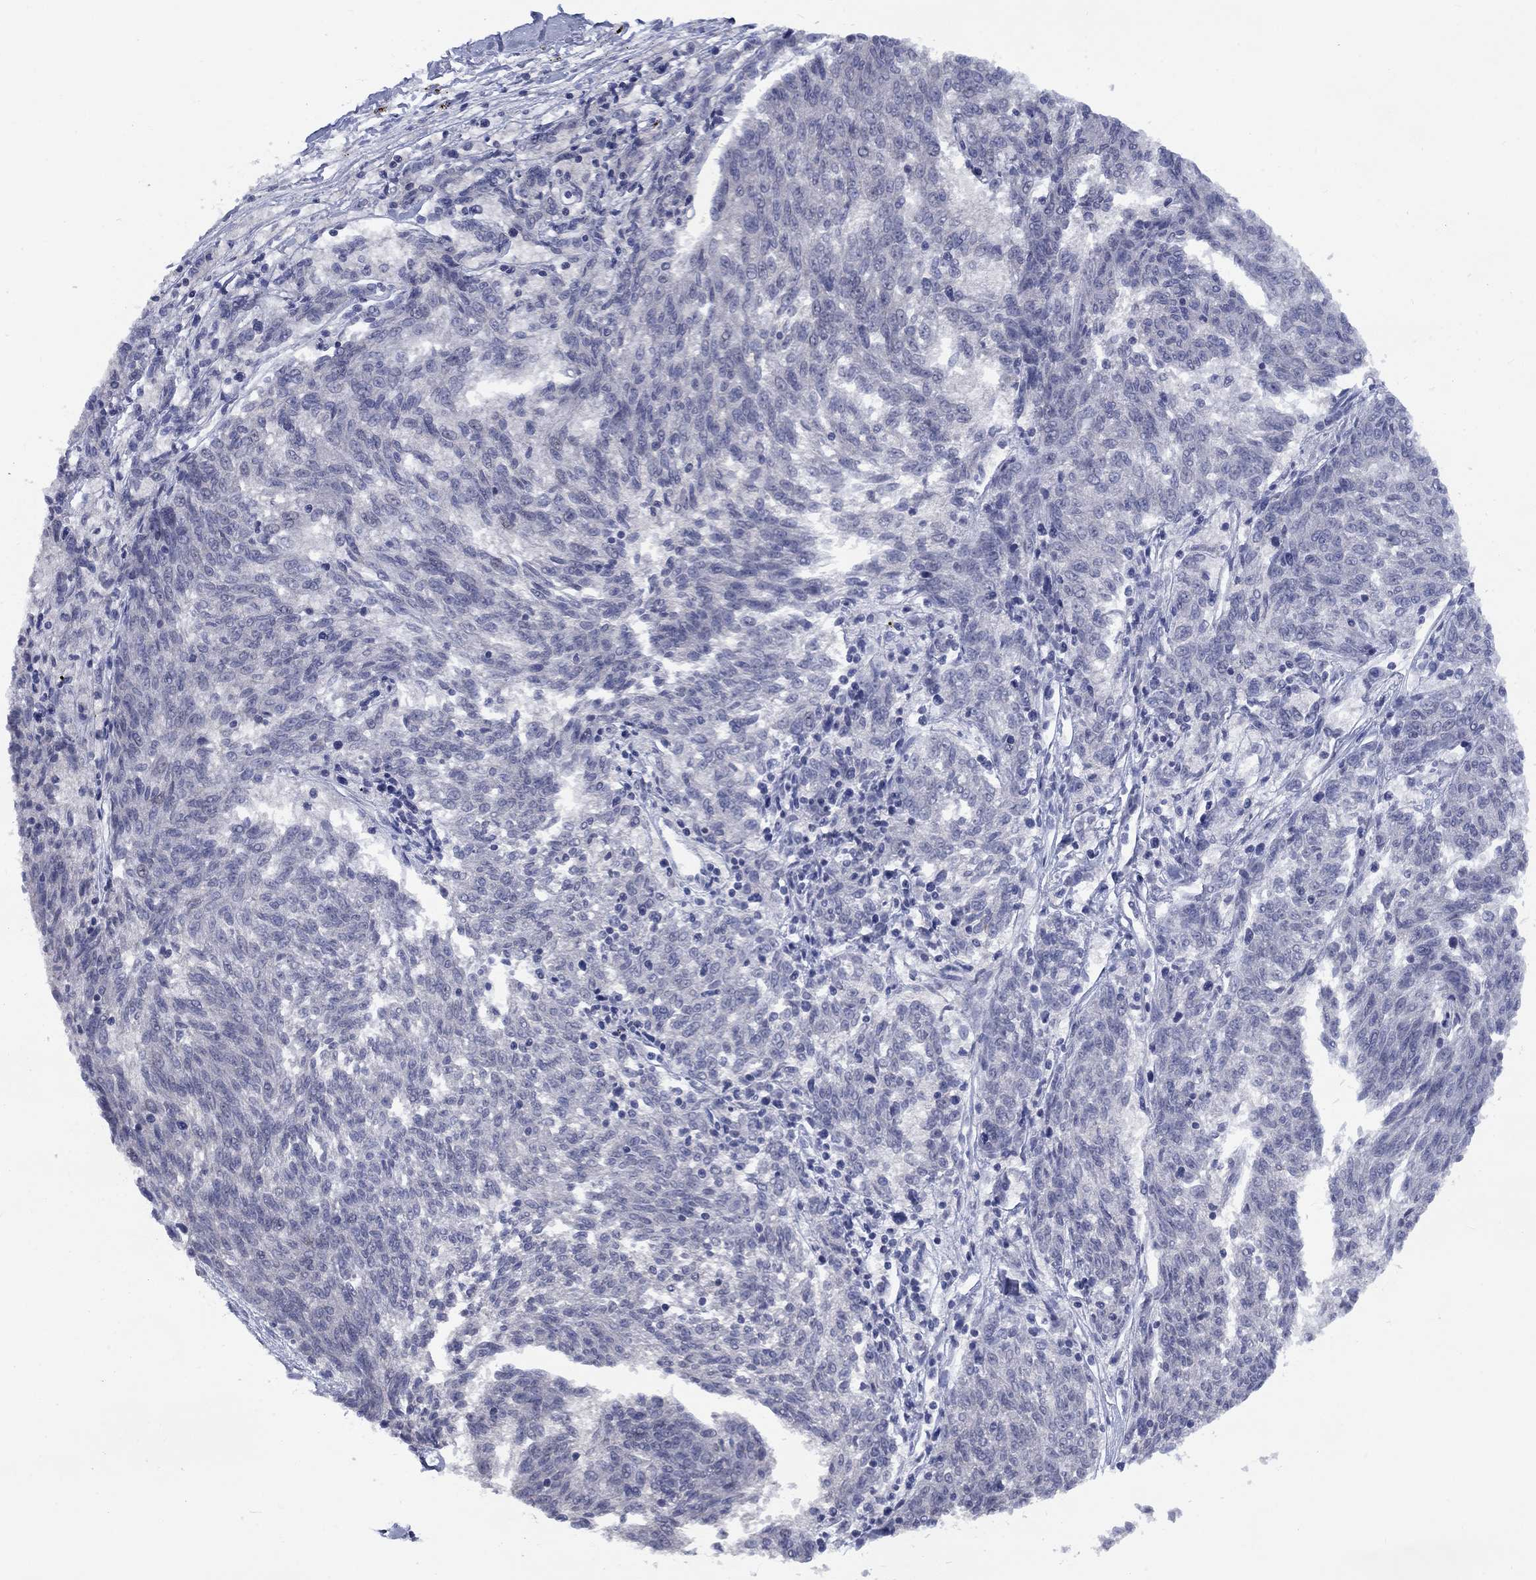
{"staining": {"intensity": "negative", "quantity": "none", "location": "none"}, "tissue": "melanoma", "cell_type": "Tumor cells", "image_type": "cancer", "snomed": [{"axis": "morphology", "description": "Malignant melanoma, NOS"}, {"axis": "topography", "description": "Skin"}], "caption": "Immunohistochemistry (IHC) of malignant melanoma shows no positivity in tumor cells.", "gene": "SPATA33", "patient": {"sex": "female", "age": 72}}